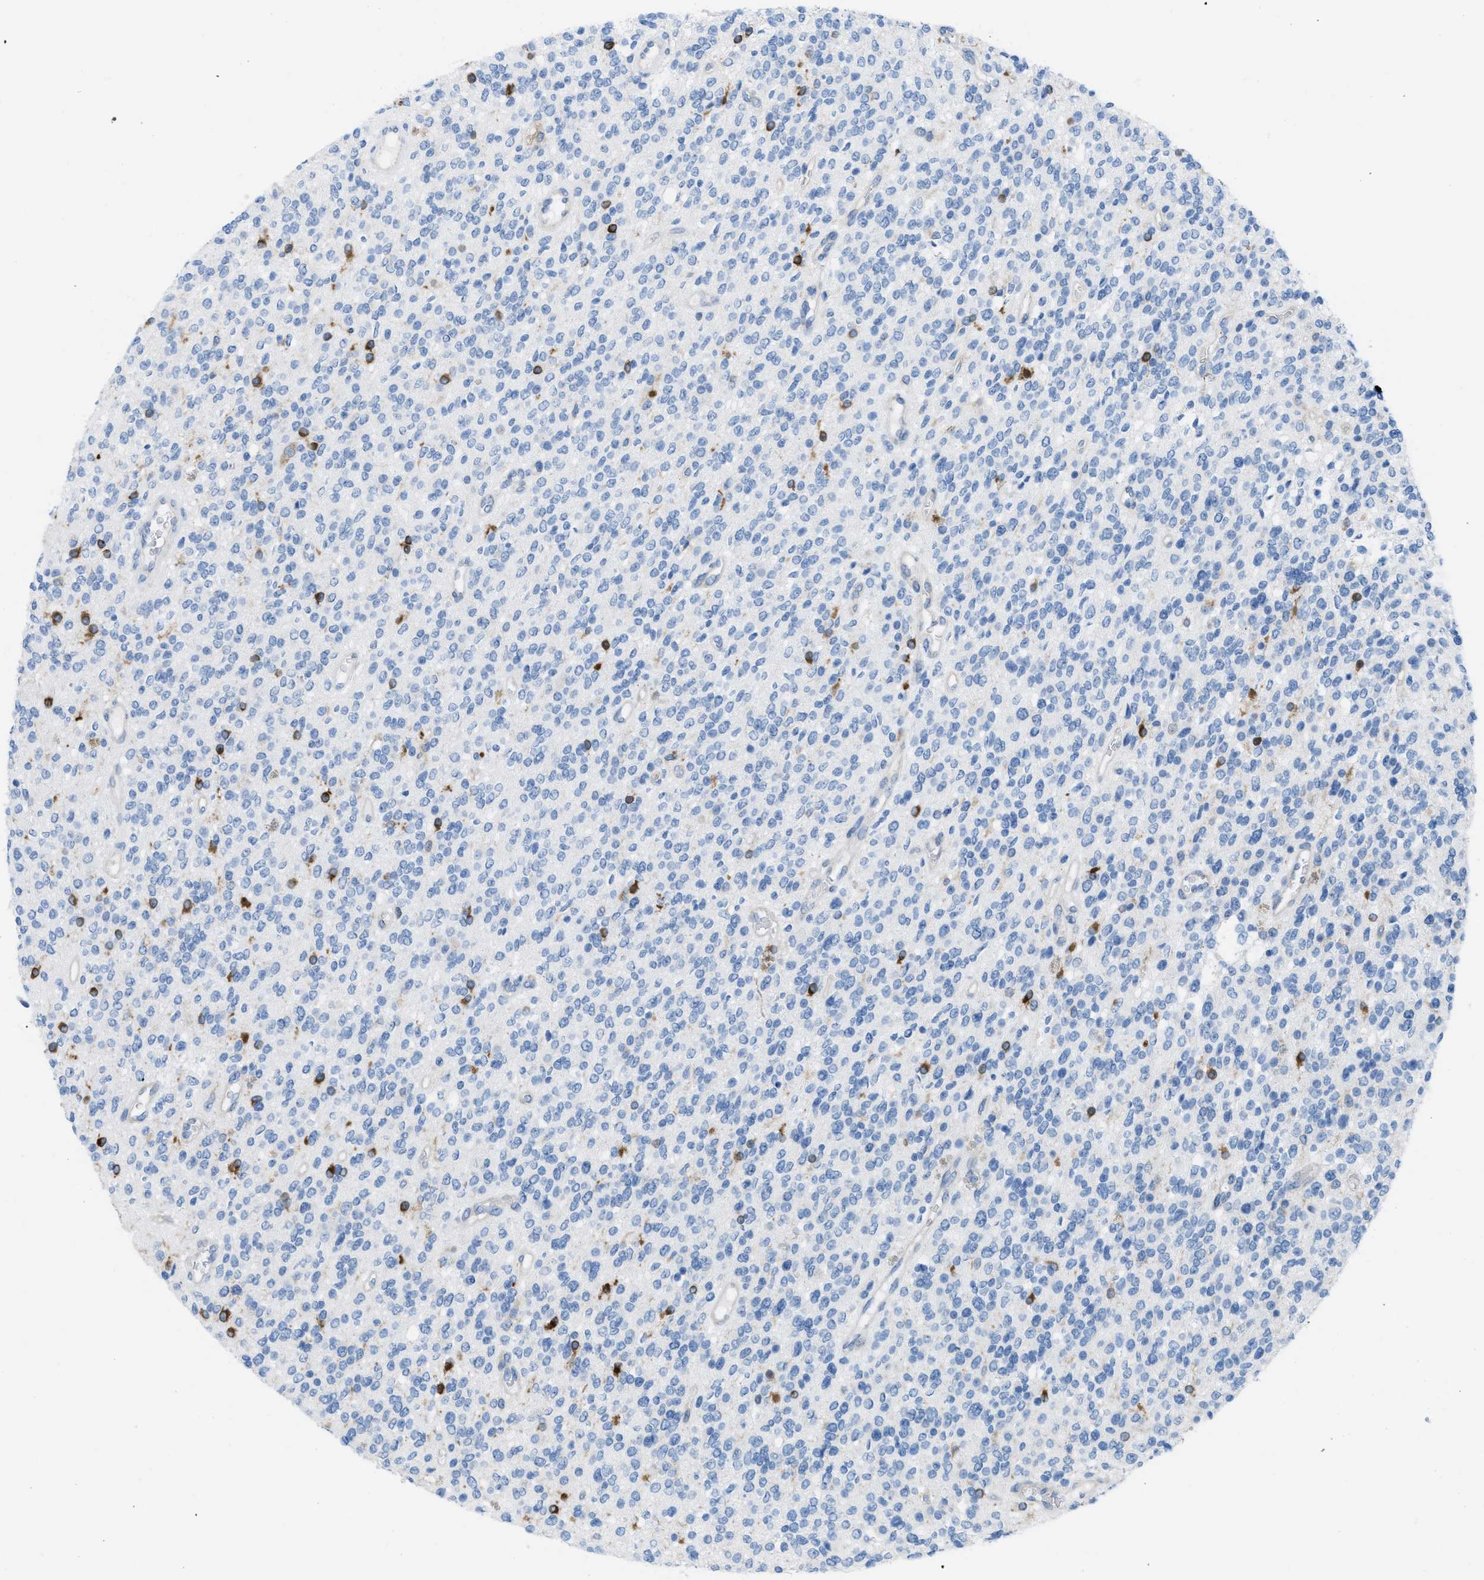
{"staining": {"intensity": "negative", "quantity": "none", "location": "none"}, "tissue": "glioma", "cell_type": "Tumor cells", "image_type": "cancer", "snomed": [{"axis": "morphology", "description": "Glioma, malignant, High grade"}, {"axis": "topography", "description": "Brain"}], "caption": "An image of glioma stained for a protein demonstrates no brown staining in tumor cells. The staining is performed using DAB (3,3'-diaminobenzidine) brown chromogen with nuclei counter-stained in using hematoxylin.", "gene": "ASGR1", "patient": {"sex": "male", "age": 34}}